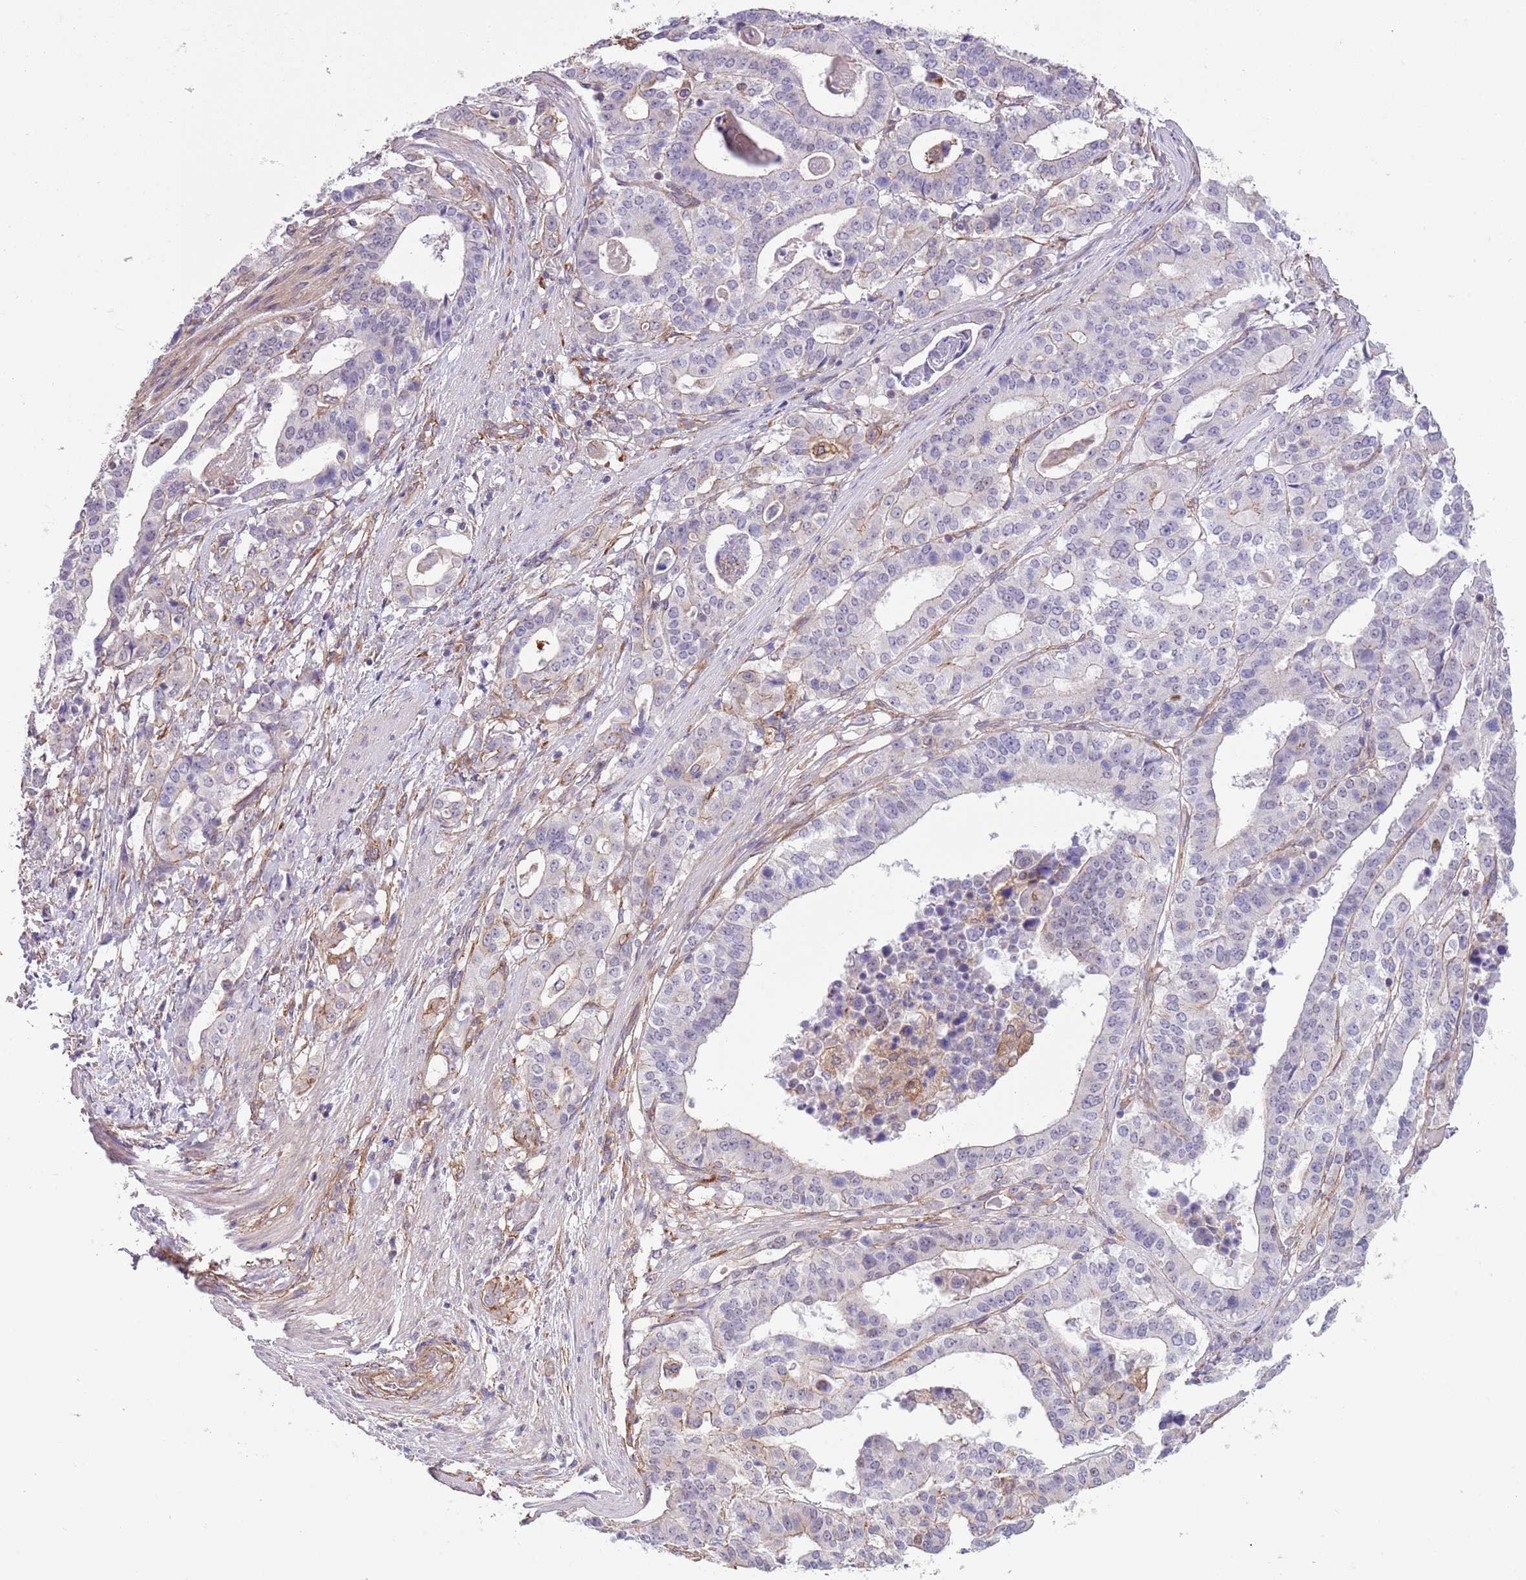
{"staining": {"intensity": "negative", "quantity": "none", "location": "none"}, "tissue": "stomach cancer", "cell_type": "Tumor cells", "image_type": "cancer", "snomed": [{"axis": "morphology", "description": "Adenocarcinoma, NOS"}, {"axis": "topography", "description": "Stomach"}], "caption": "This histopathology image is of adenocarcinoma (stomach) stained with immunohistochemistry to label a protein in brown with the nuclei are counter-stained blue. There is no expression in tumor cells.", "gene": "CREBZF", "patient": {"sex": "male", "age": 48}}